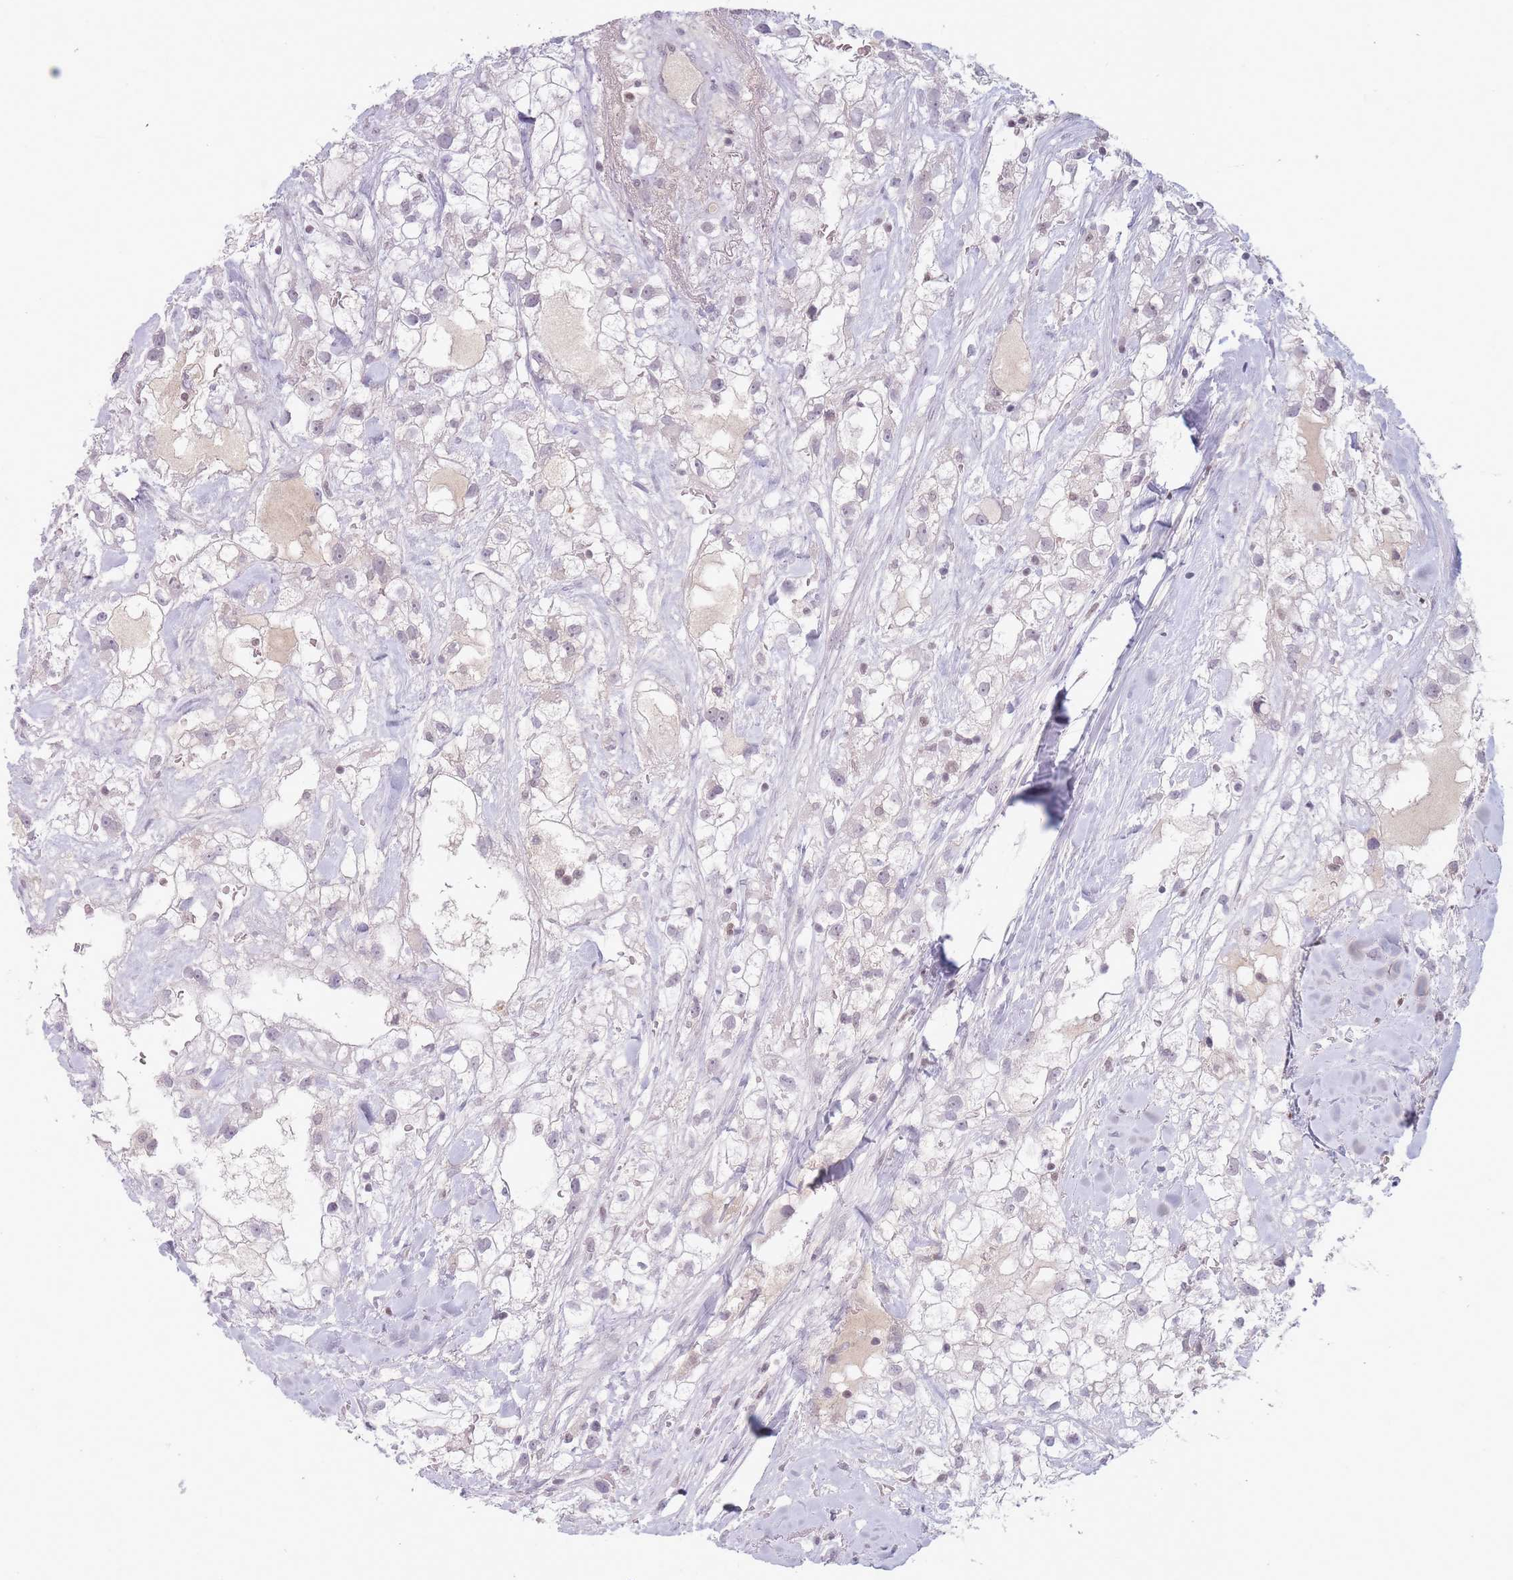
{"staining": {"intensity": "weak", "quantity": "<25%", "location": "nuclear"}, "tissue": "renal cancer", "cell_type": "Tumor cells", "image_type": "cancer", "snomed": [{"axis": "morphology", "description": "Adenocarcinoma, NOS"}, {"axis": "topography", "description": "Kidney"}], "caption": "The histopathology image exhibits no significant staining in tumor cells of renal cancer.", "gene": "ARID3B", "patient": {"sex": "male", "age": 59}}